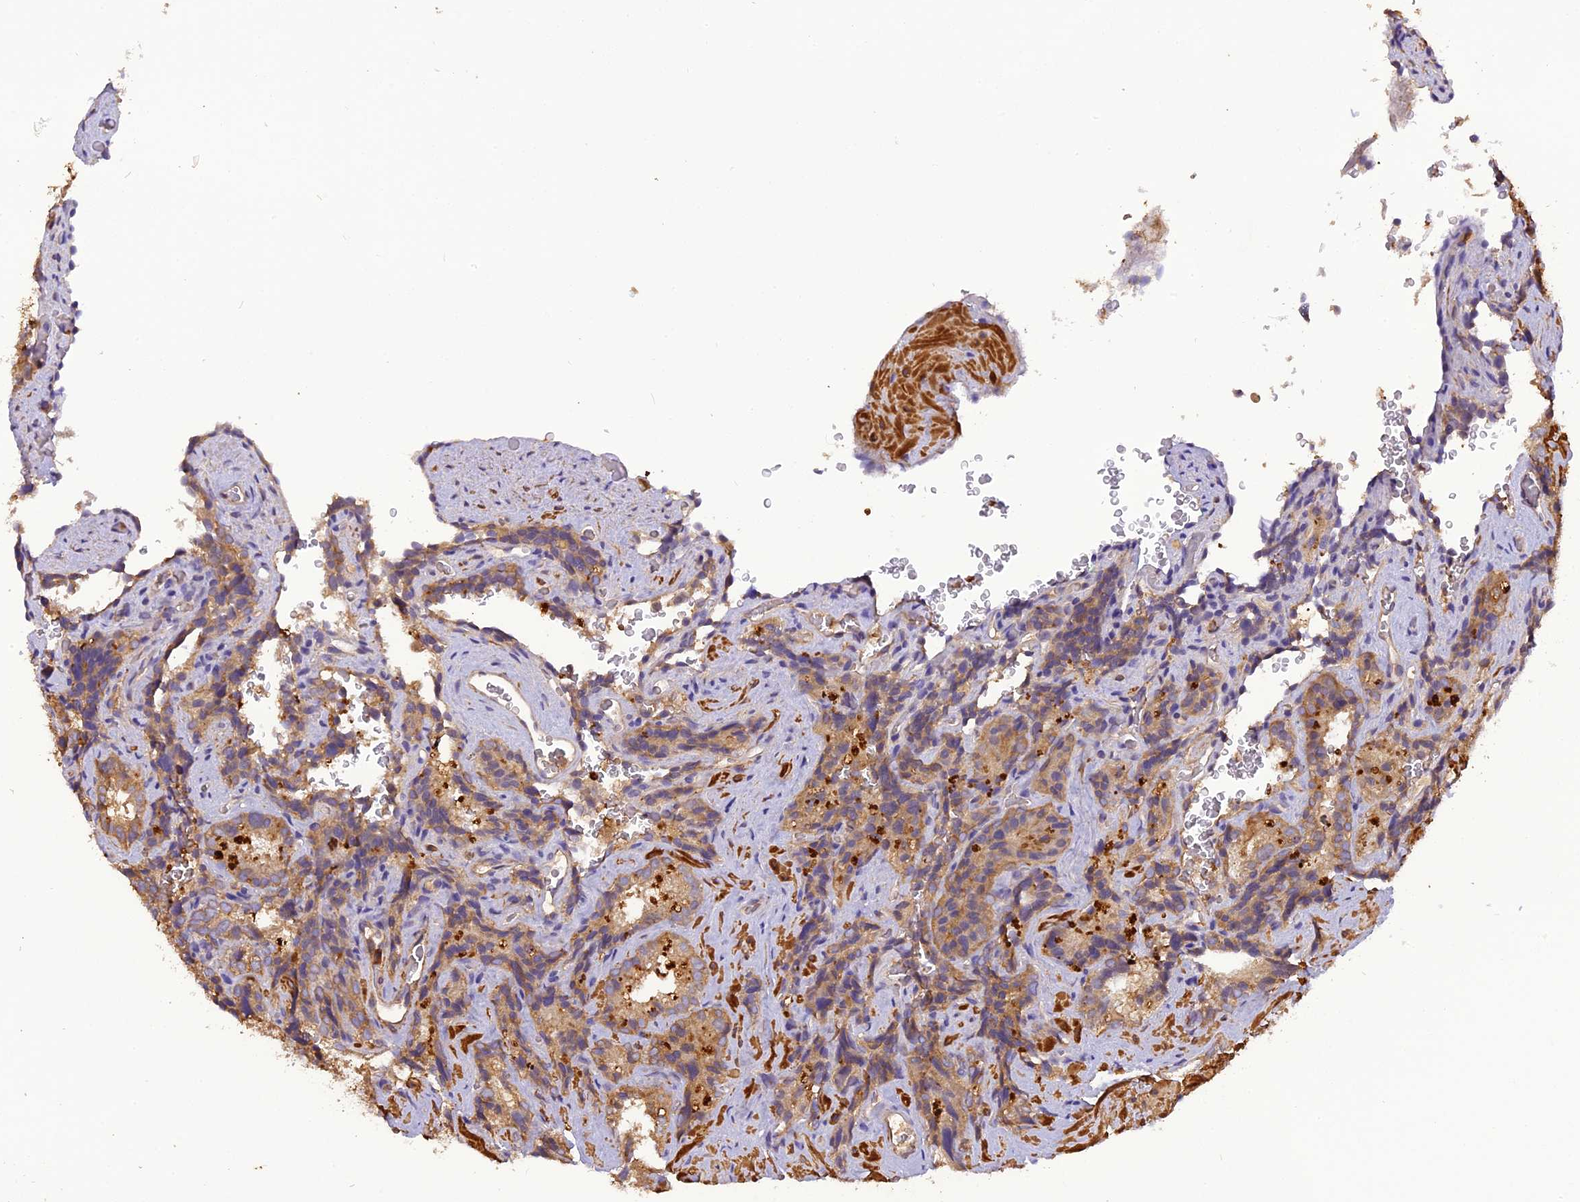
{"staining": {"intensity": "moderate", "quantity": ">75%", "location": "cytoplasmic/membranous"}, "tissue": "seminal vesicle", "cell_type": "Glandular cells", "image_type": "normal", "snomed": [{"axis": "morphology", "description": "Normal tissue, NOS"}, {"axis": "topography", "description": "Seminal veicle"}], "caption": "Glandular cells display medium levels of moderate cytoplasmic/membranous positivity in approximately >75% of cells in normal seminal vesicle. (DAB (3,3'-diaminobenzidine) IHC, brown staining for protein, blue staining for nuclei).", "gene": "STOML1", "patient": {"sex": "male", "age": 58}}